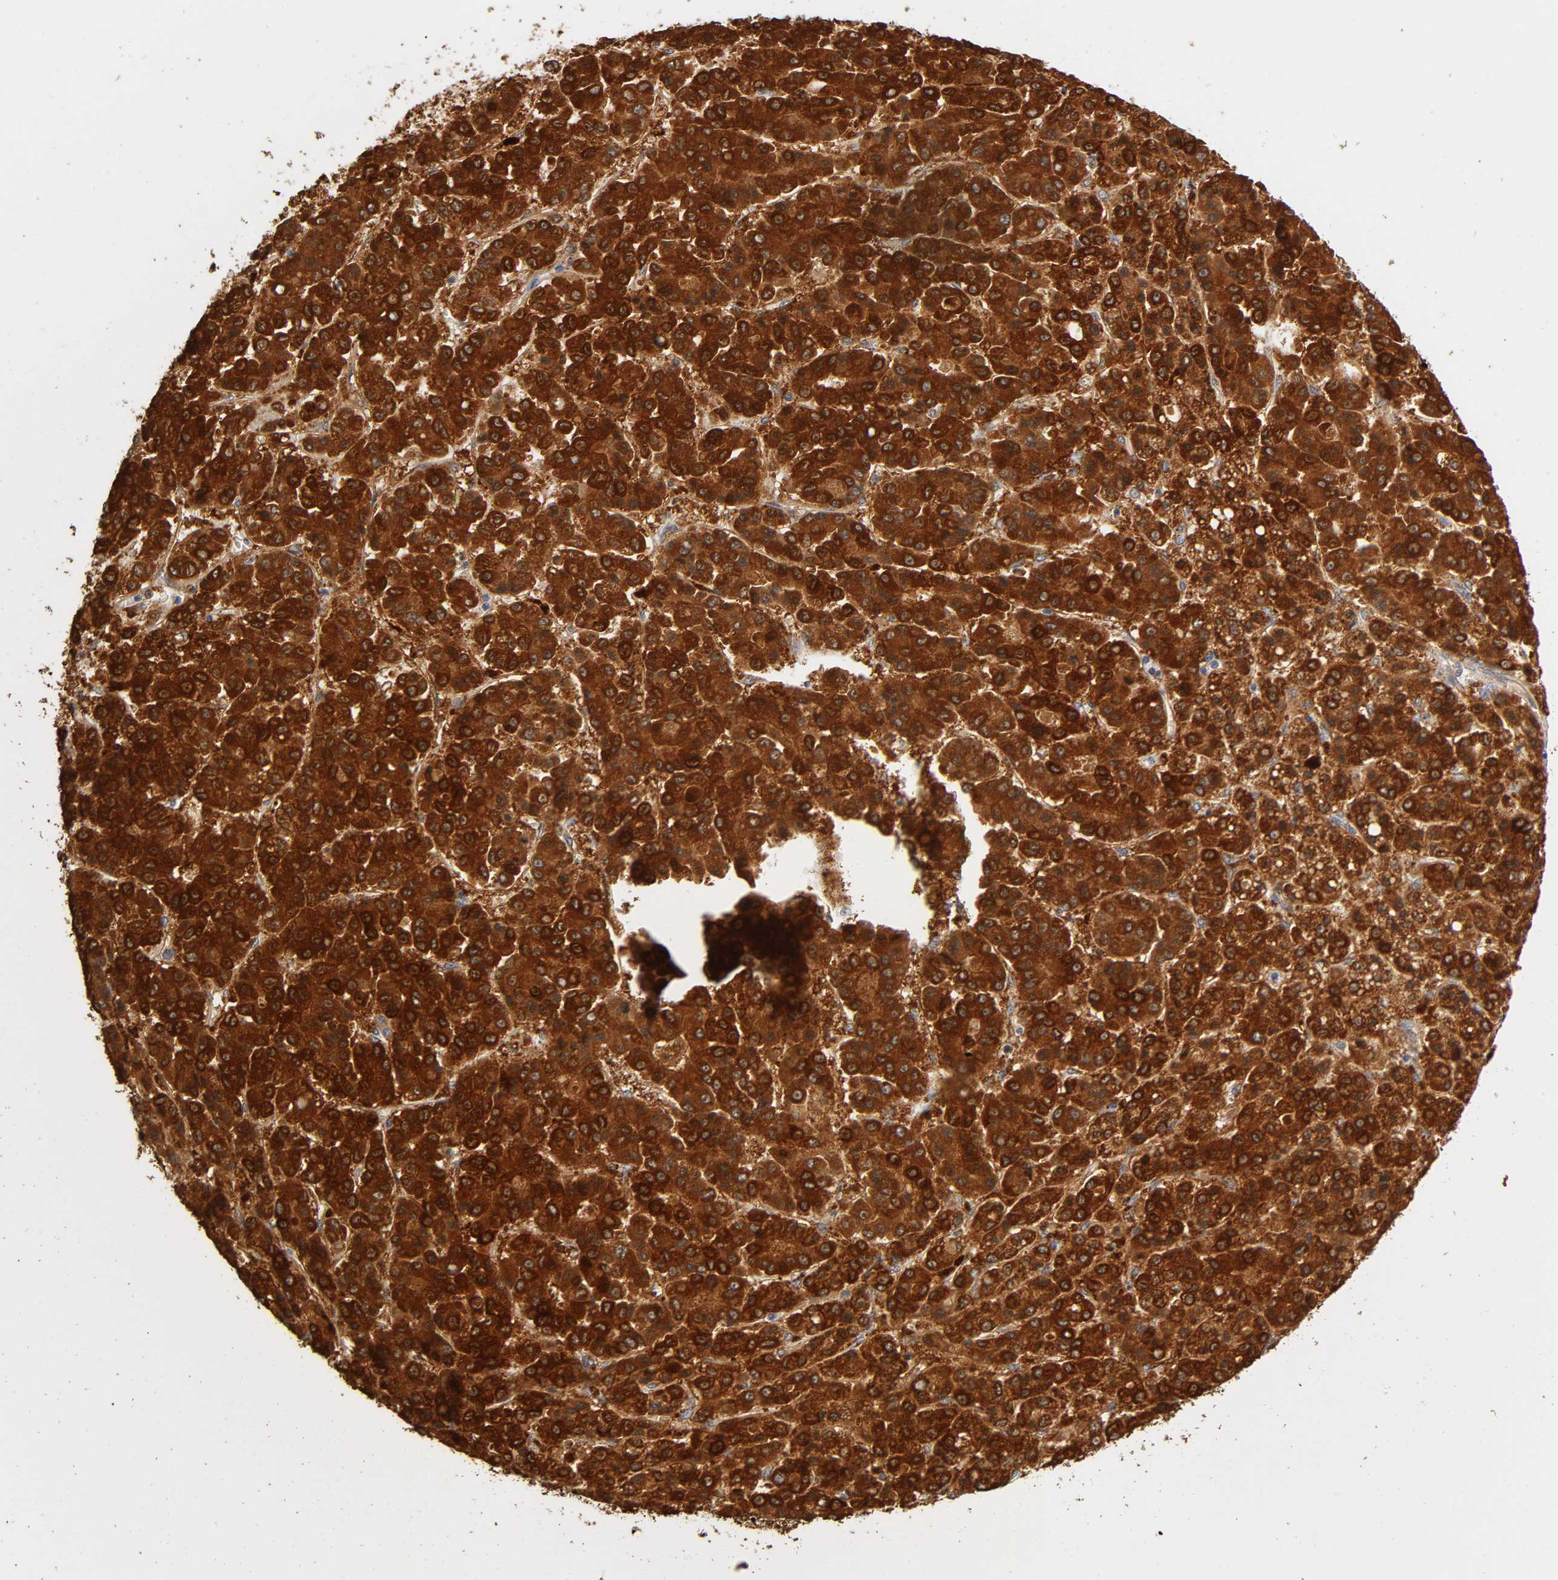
{"staining": {"intensity": "strong", "quantity": ">75%", "location": "cytoplasmic/membranous,nuclear"}, "tissue": "liver cancer", "cell_type": "Tumor cells", "image_type": "cancer", "snomed": [{"axis": "morphology", "description": "Carcinoma, Hepatocellular, NOS"}, {"axis": "topography", "description": "Liver"}], "caption": "The histopathology image exhibits staining of hepatocellular carcinoma (liver), revealing strong cytoplasmic/membranous and nuclear protein positivity (brown color) within tumor cells.", "gene": "ISG15", "patient": {"sex": "male", "age": 70}}